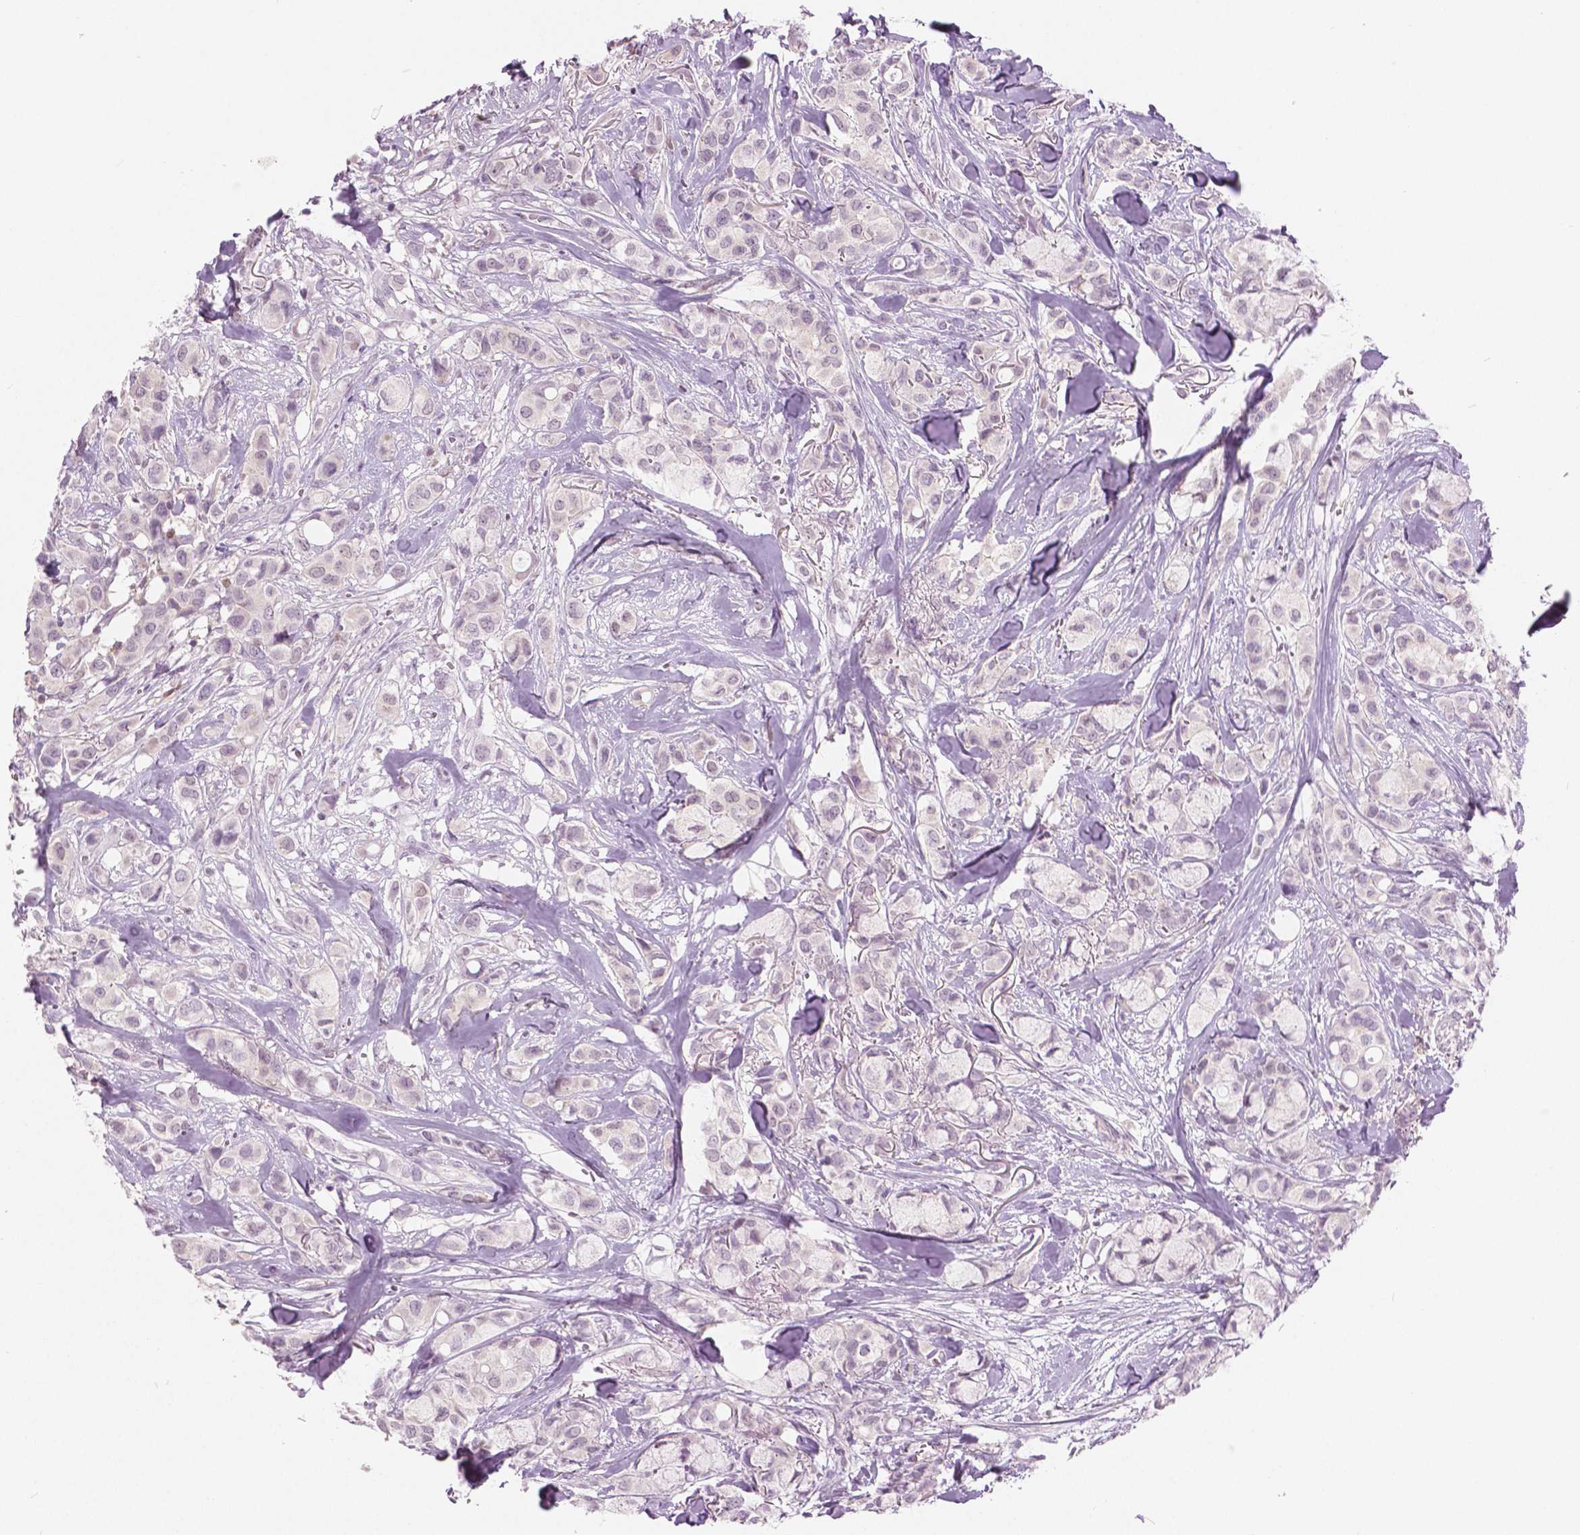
{"staining": {"intensity": "negative", "quantity": "none", "location": "none"}, "tissue": "breast cancer", "cell_type": "Tumor cells", "image_type": "cancer", "snomed": [{"axis": "morphology", "description": "Duct carcinoma"}, {"axis": "topography", "description": "Breast"}], "caption": "Breast cancer (intraductal carcinoma) stained for a protein using immunohistochemistry demonstrates no expression tumor cells.", "gene": "GALM", "patient": {"sex": "female", "age": 85}}